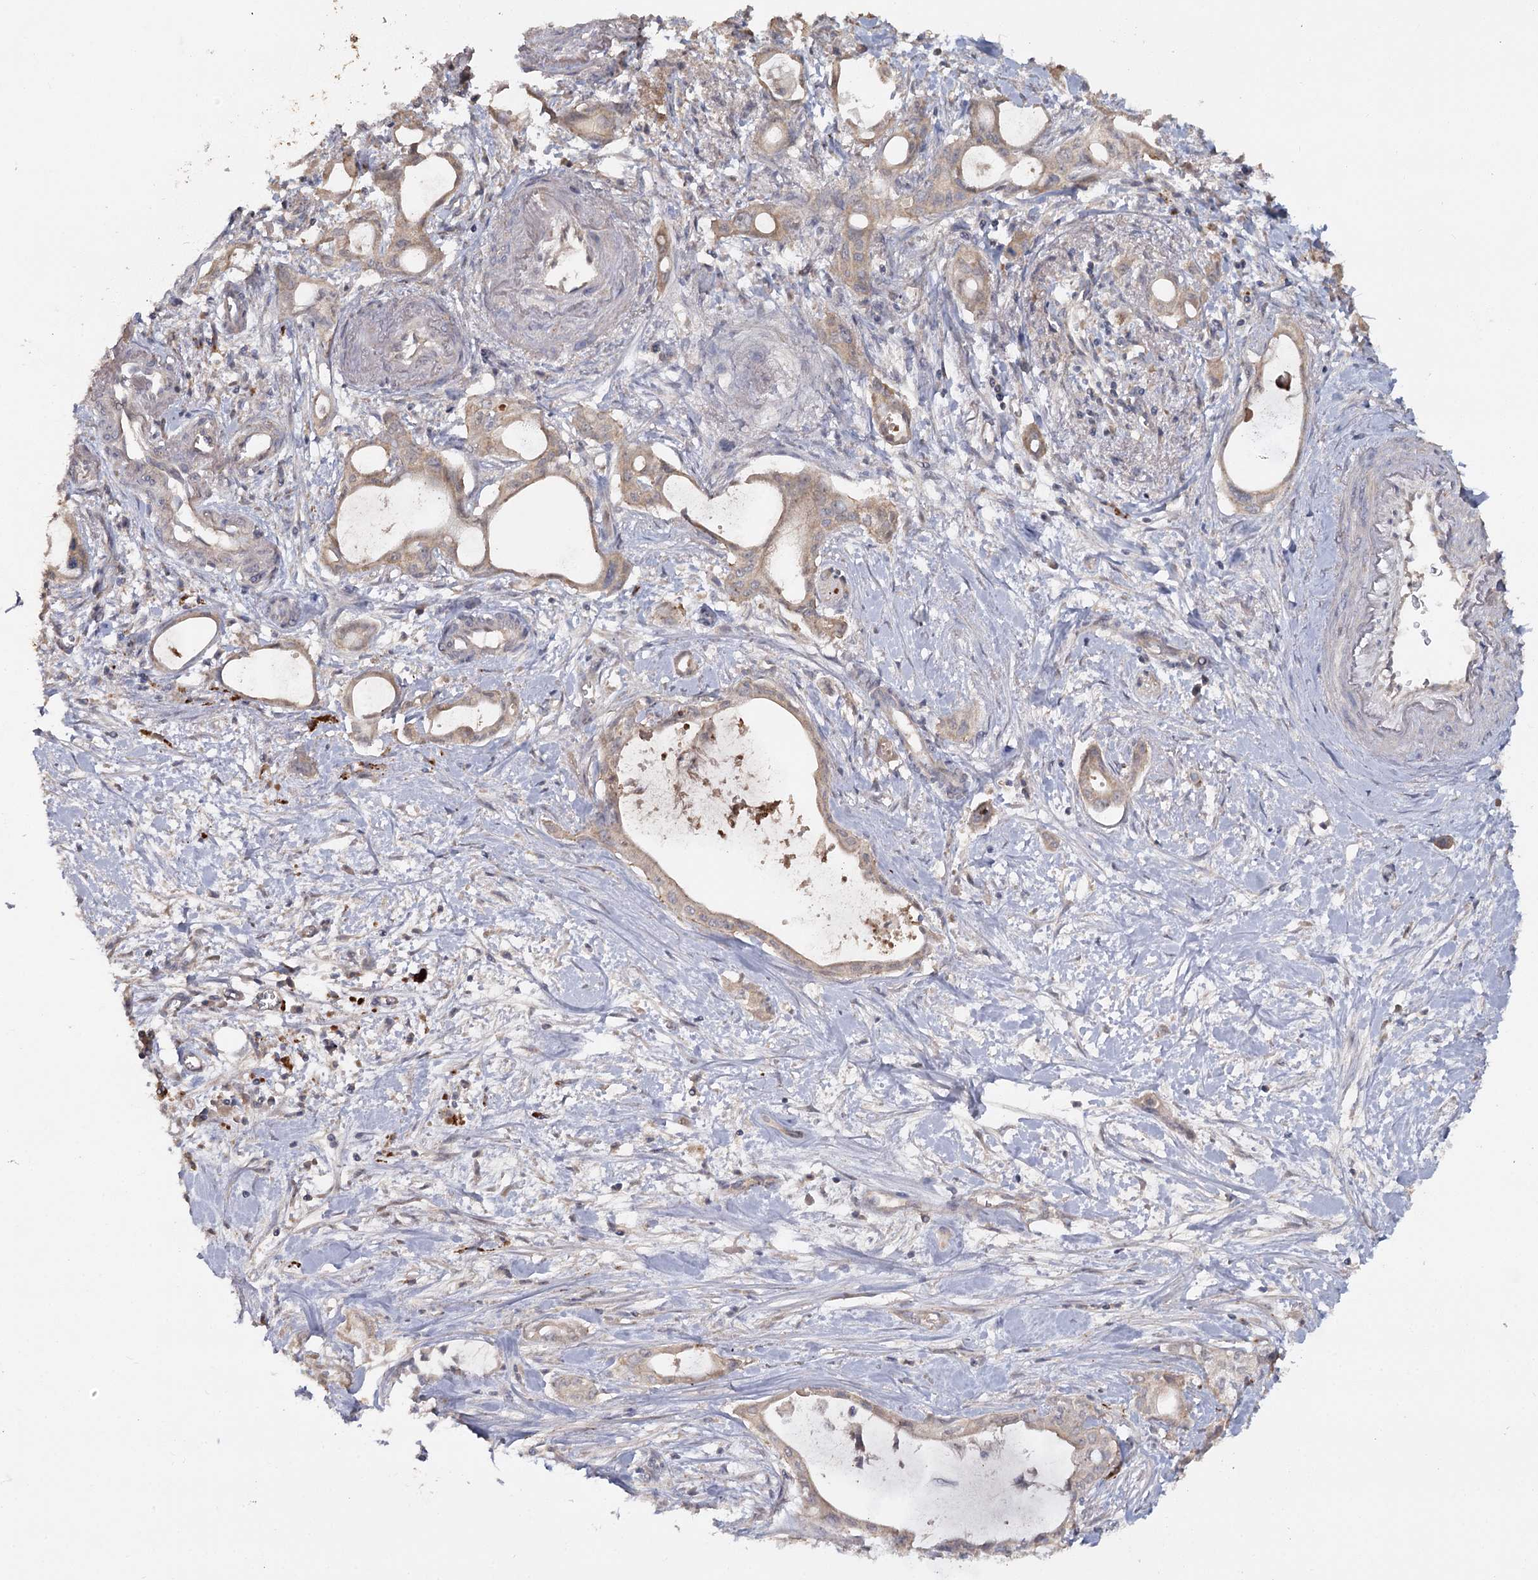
{"staining": {"intensity": "weak", "quantity": "<25%", "location": "cytoplasmic/membranous"}, "tissue": "pancreatic cancer", "cell_type": "Tumor cells", "image_type": "cancer", "snomed": [{"axis": "morphology", "description": "Adenocarcinoma, NOS"}, {"axis": "topography", "description": "Pancreas"}], "caption": "Human adenocarcinoma (pancreatic) stained for a protein using IHC displays no positivity in tumor cells.", "gene": "ANGPTL5", "patient": {"sex": "male", "age": 72}}